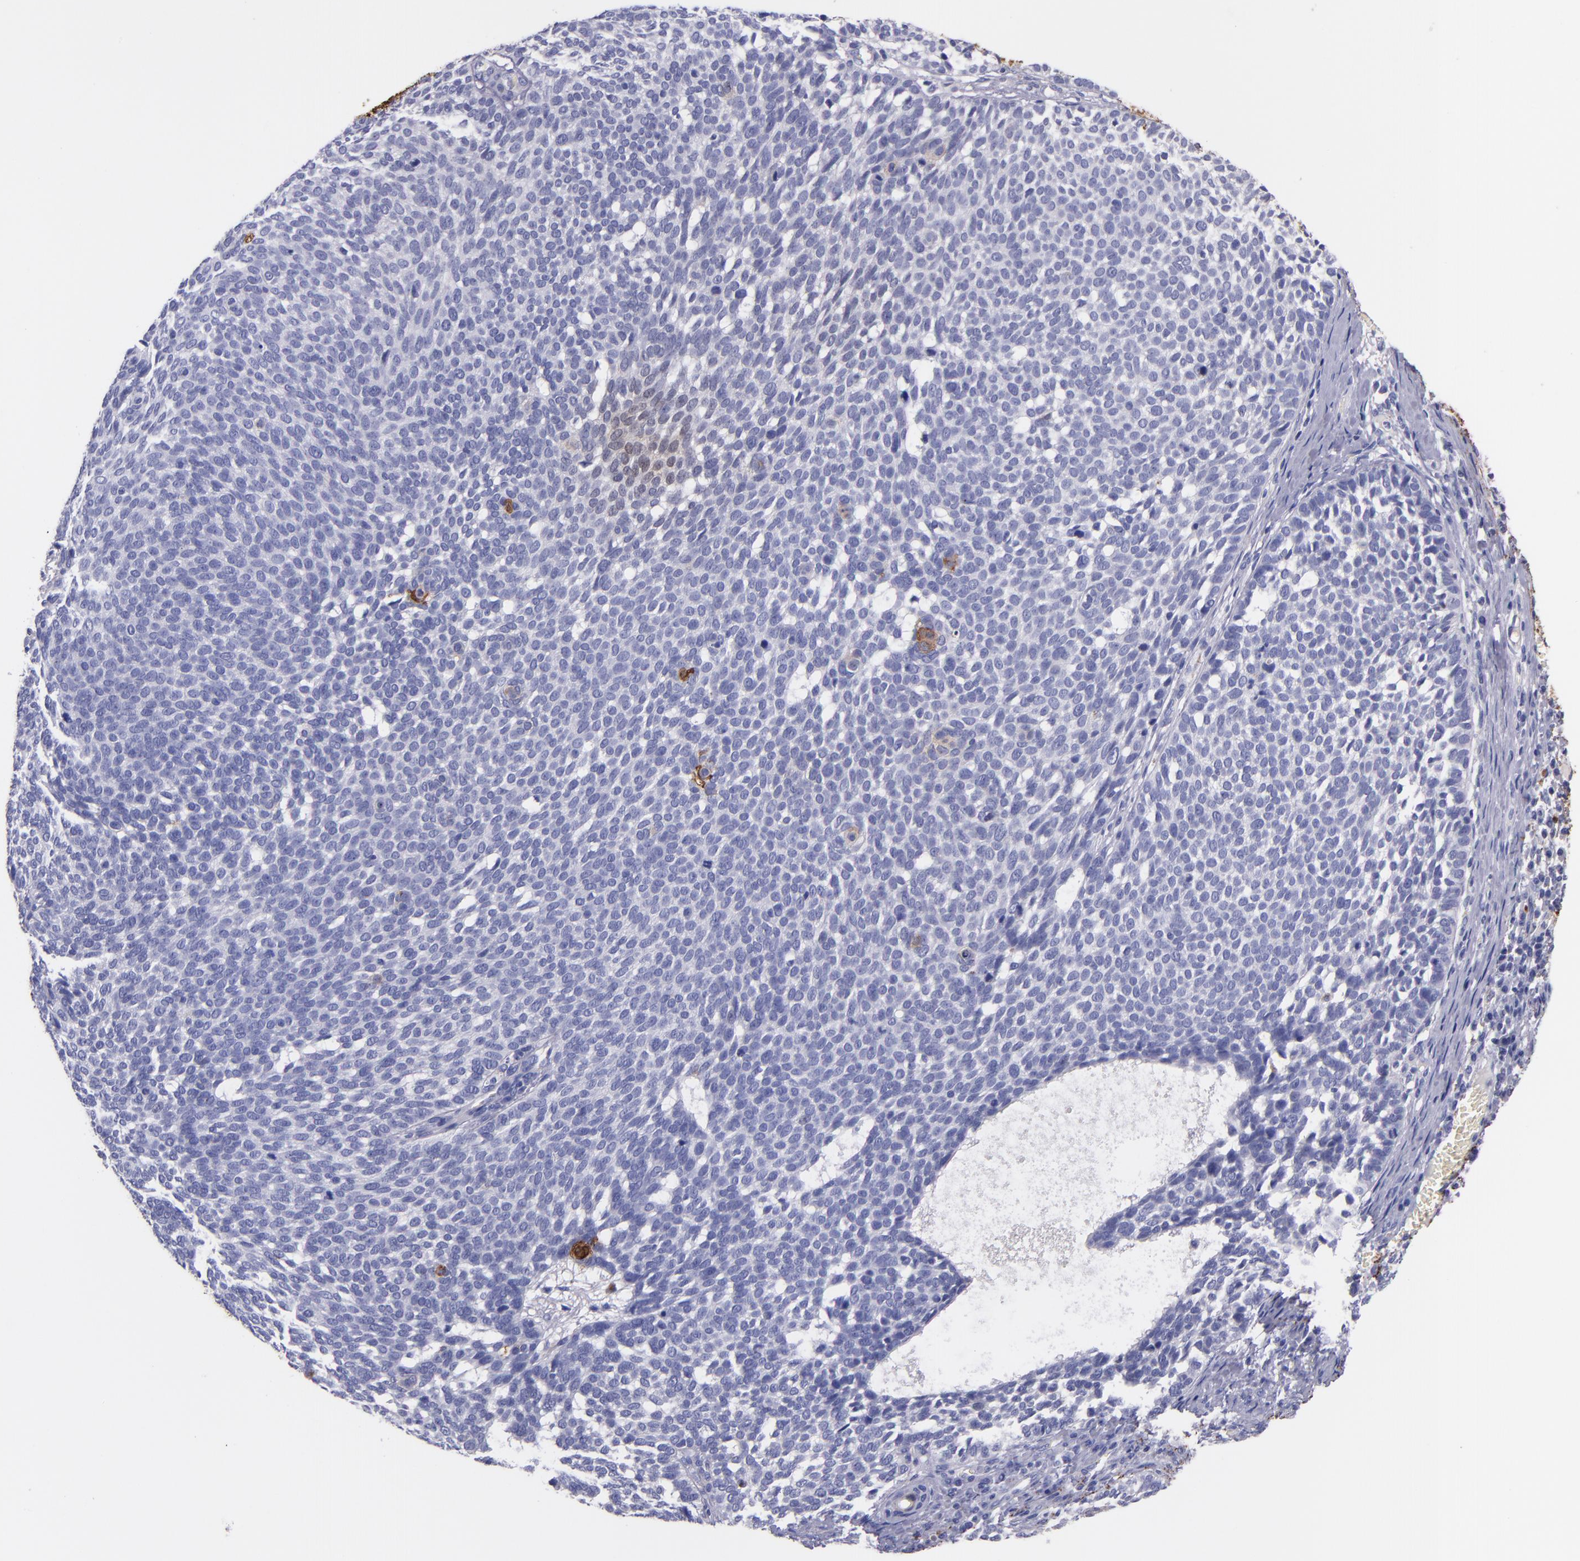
{"staining": {"intensity": "strong", "quantity": "<25%", "location": "cytoplasmic/membranous"}, "tissue": "skin cancer", "cell_type": "Tumor cells", "image_type": "cancer", "snomed": [{"axis": "morphology", "description": "Basal cell carcinoma"}, {"axis": "topography", "description": "Skin"}], "caption": "A brown stain highlights strong cytoplasmic/membranous staining of a protein in basal cell carcinoma (skin) tumor cells. The staining is performed using DAB (3,3'-diaminobenzidine) brown chromogen to label protein expression. The nuclei are counter-stained blue using hematoxylin.", "gene": "IVL", "patient": {"sex": "male", "age": 63}}